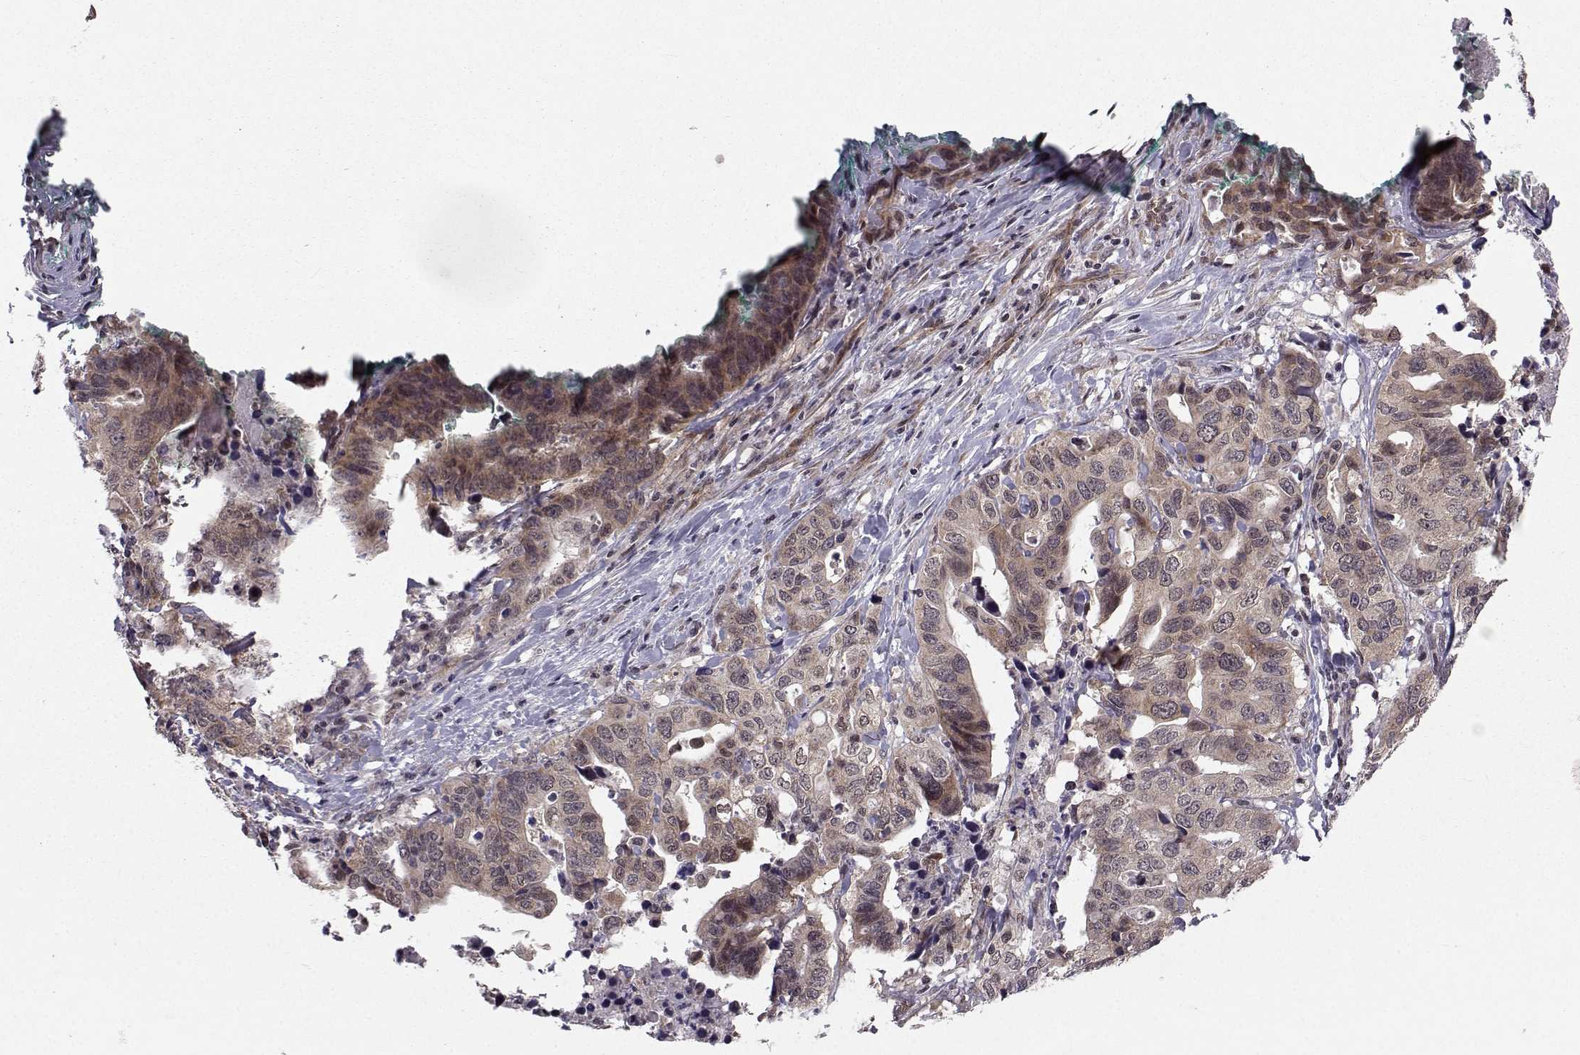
{"staining": {"intensity": "moderate", "quantity": "<25%", "location": "cytoplasmic/membranous"}, "tissue": "stomach cancer", "cell_type": "Tumor cells", "image_type": "cancer", "snomed": [{"axis": "morphology", "description": "Adenocarcinoma, NOS"}, {"axis": "topography", "description": "Stomach, upper"}], "caption": "The histopathology image reveals immunohistochemical staining of adenocarcinoma (stomach). There is moderate cytoplasmic/membranous expression is appreciated in approximately <25% of tumor cells.", "gene": "PKN2", "patient": {"sex": "female", "age": 67}}